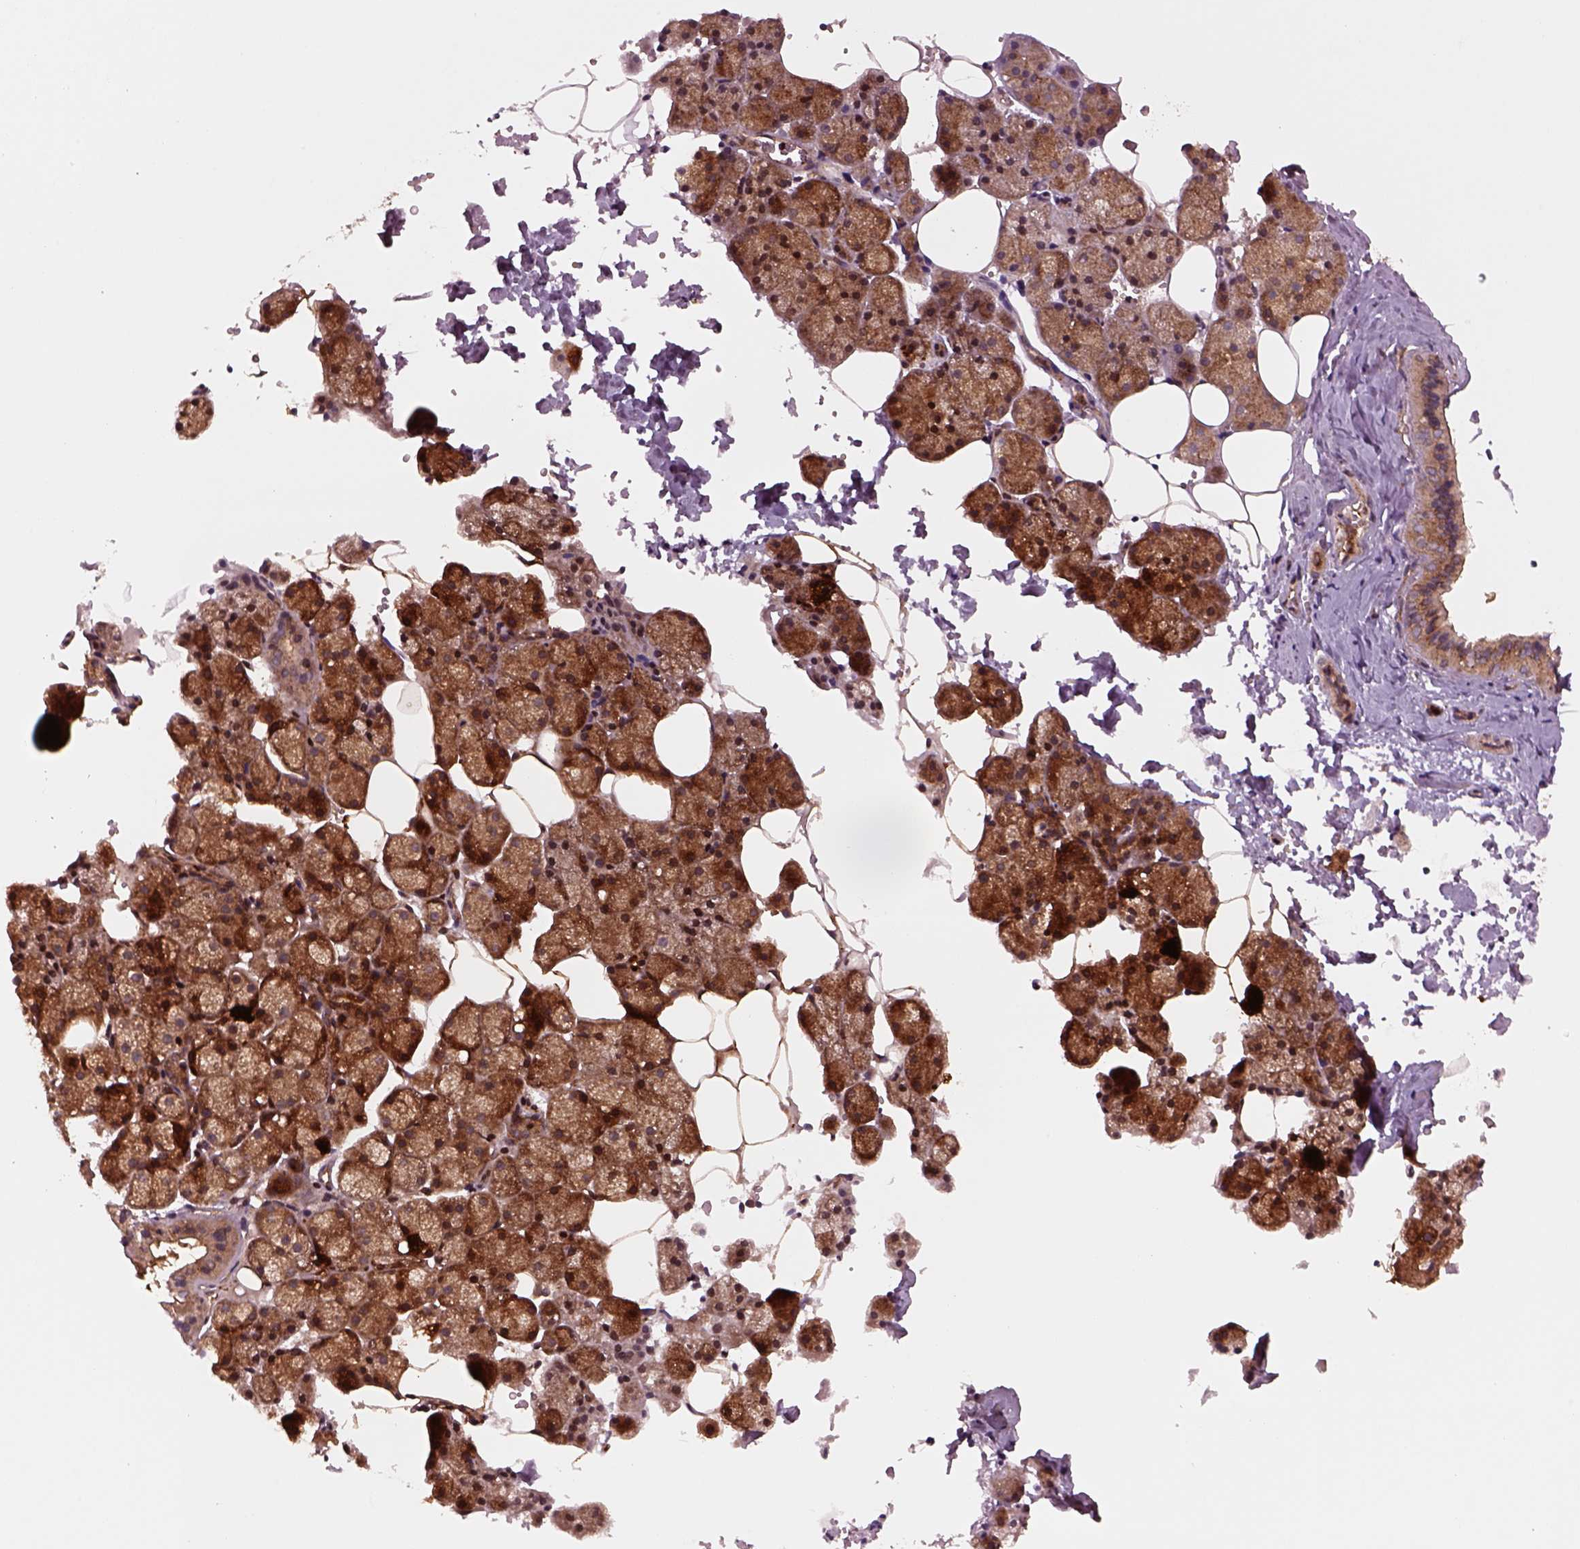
{"staining": {"intensity": "moderate", "quantity": "25%-75%", "location": "cytoplasmic/membranous"}, "tissue": "salivary gland", "cell_type": "Glandular cells", "image_type": "normal", "snomed": [{"axis": "morphology", "description": "Normal tissue, NOS"}, {"axis": "topography", "description": "Salivary gland"}], "caption": "Protein expression by immunohistochemistry (IHC) exhibits moderate cytoplasmic/membranous staining in approximately 25%-75% of glandular cells in benign salivary gland. The protein is stained brown, and the nuclei are stained in blue (DAB IHC with brightfield microscopy, high magnification).", "gene": "WASHC2A", "patient": {"sex": "male", "age": 38}}